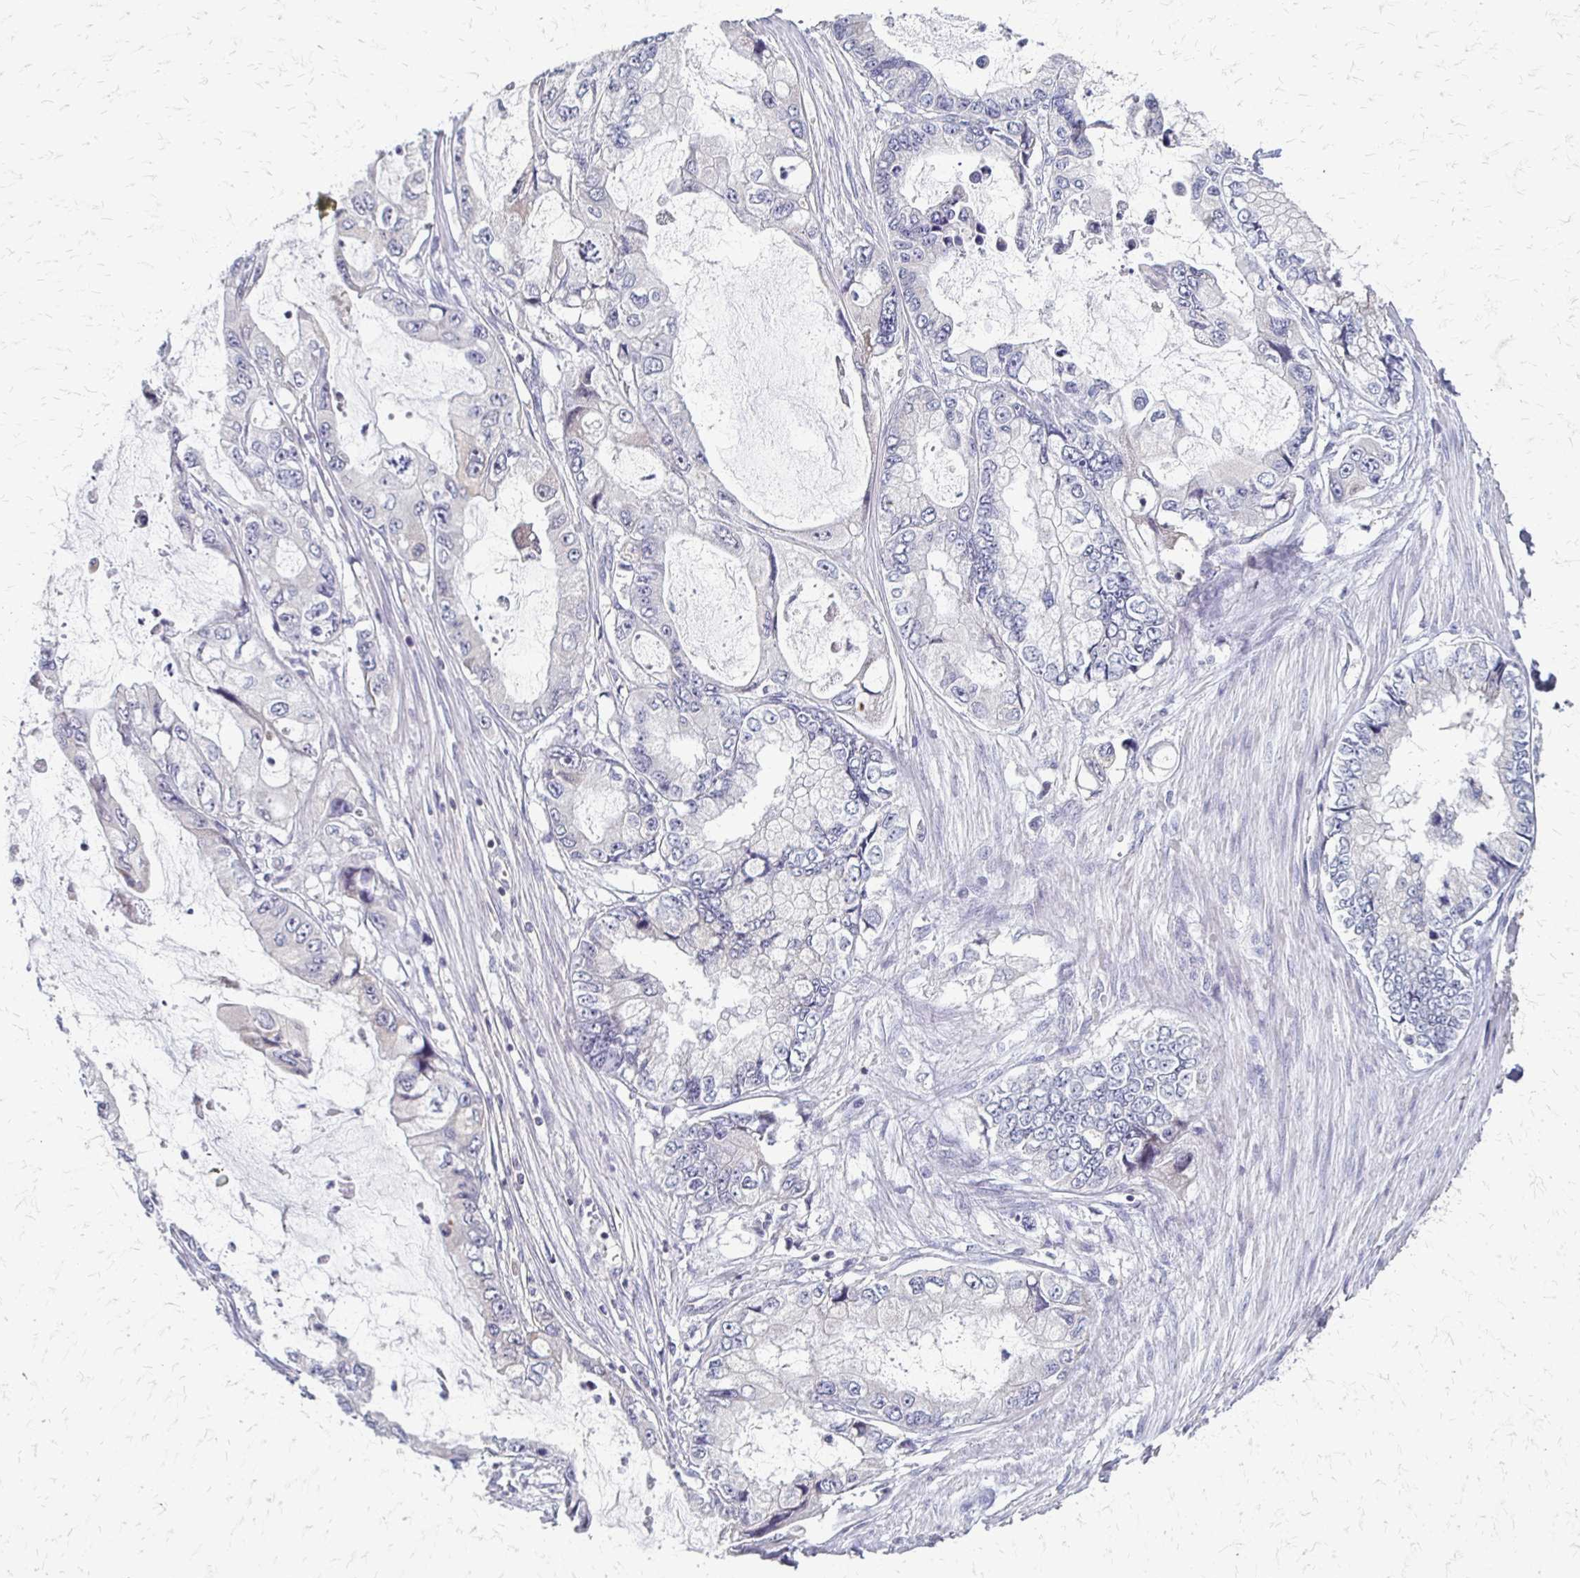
{"staining": {"intensity": "negative", "quantity": "none", "location": "none"}, "tissue": "stomach cancer", "cell_type": "Tumor cells", "image_type": "cancer", "snomed": [{"axis": "morphology", "description": "Adenocarcinoma, NOS"}, {"axis": "topography", "description": "Pancreas"}, {"axis": "topography", "description": "Stomach, upper"}, {"axis": "topography", "description": "Stomach"}], "caption": "This is an immunohistochemistry (IHC) photomicrograph of stomach cancer. There is no positivity in tumor cells.", "gene": "SLC9A9", "patient": {"sex": "male", "age": 77}}